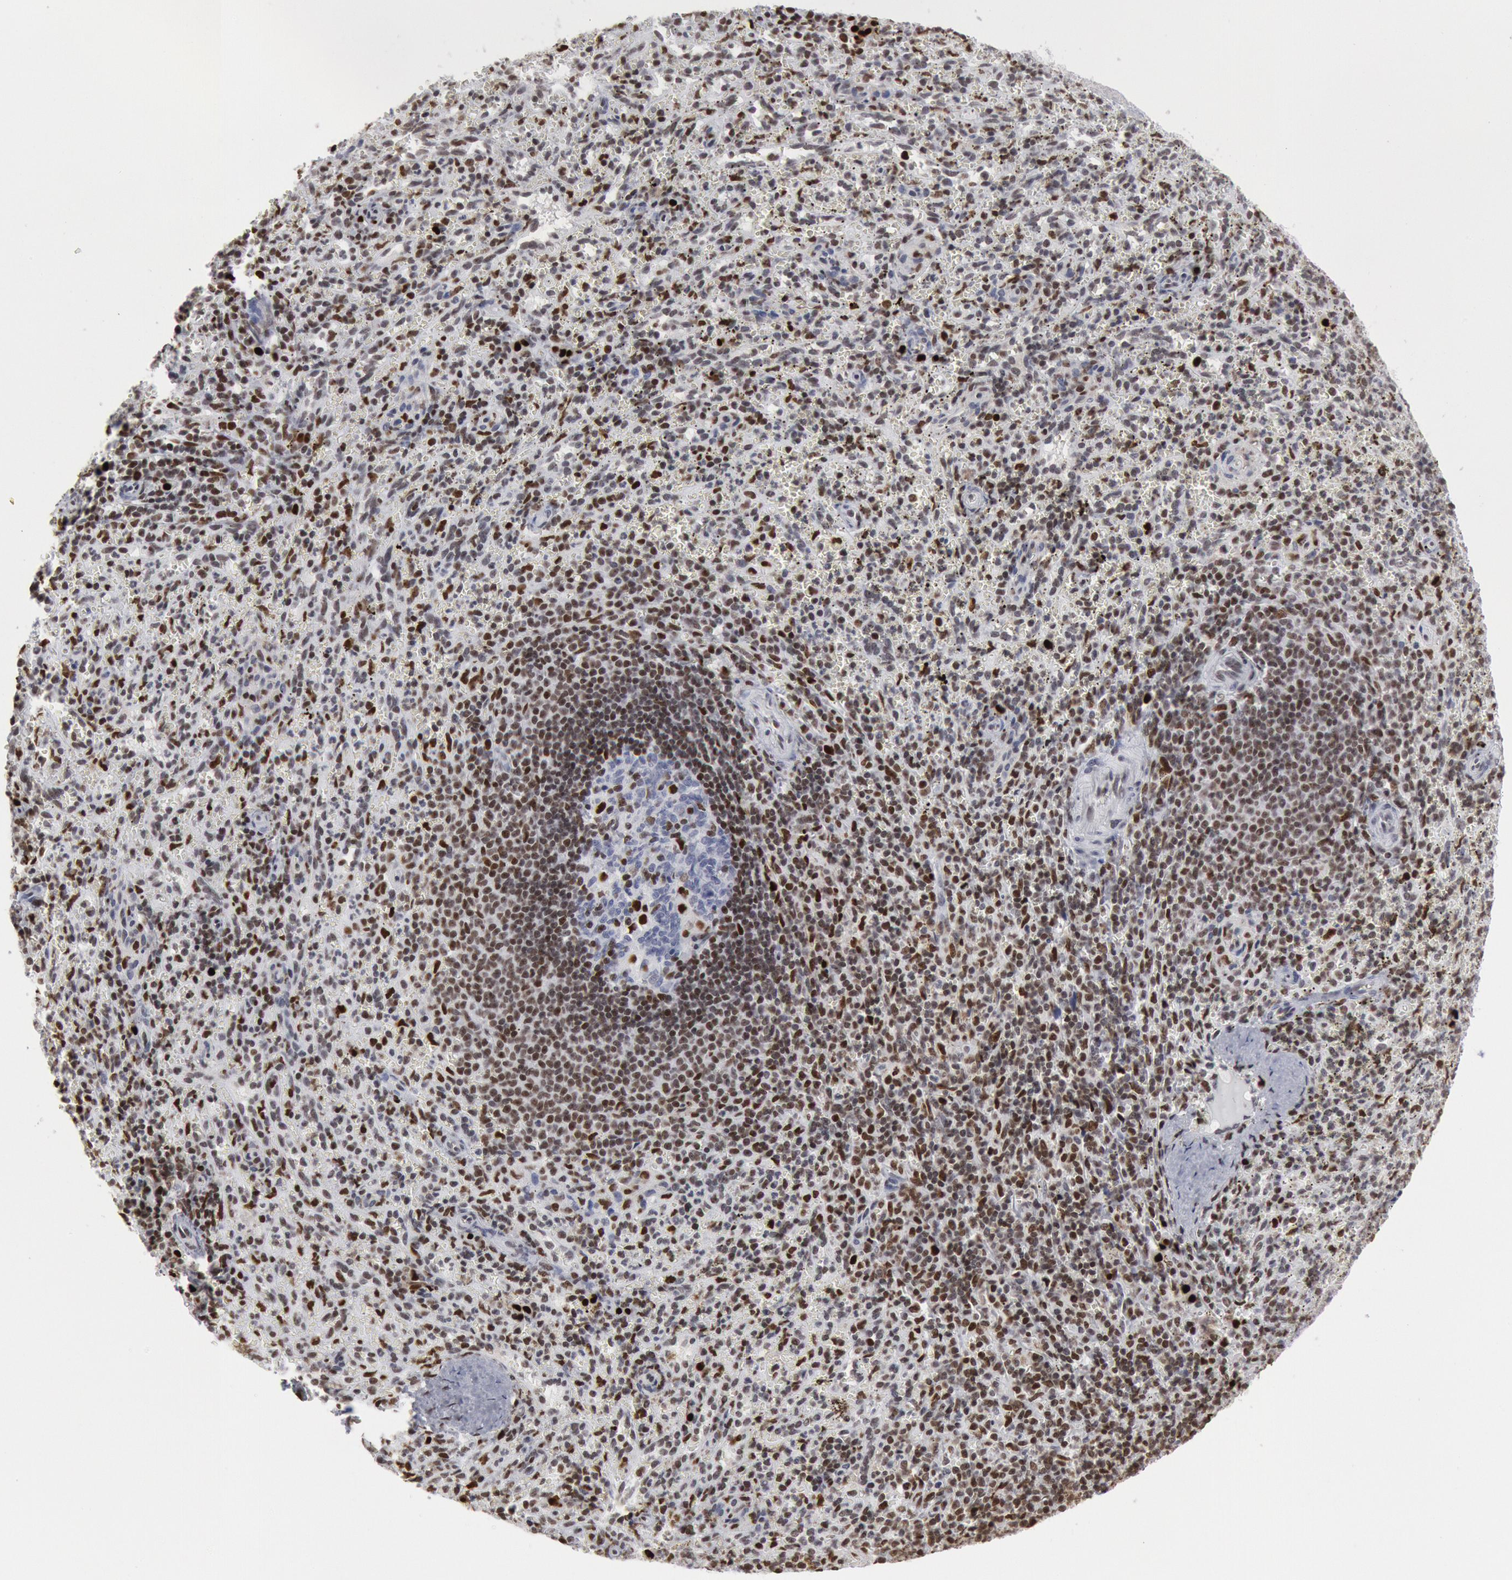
{"staining": {"intensity": "strong", "quantity": ">75%", "location": "nuclear"}, "tissue": "spleen", "cell_type": "Cells in red pulp", "image_type": "normal", "snomed": [{"axis": "morphology", "description": "Normal tissue, NOS"}, {"axis": "topography", "description": "Spleen"}], "caption": "High-magnification brightfield microscopy of normal spleen stained with DAB (brown) and counterstained with hematoxylin (blue). cells in red pulp exhibit strong nuclear positivity is seen in approximately>75% of cells.", "gene": "SUB1", "patient": {"sex": "female", "age": 10}}